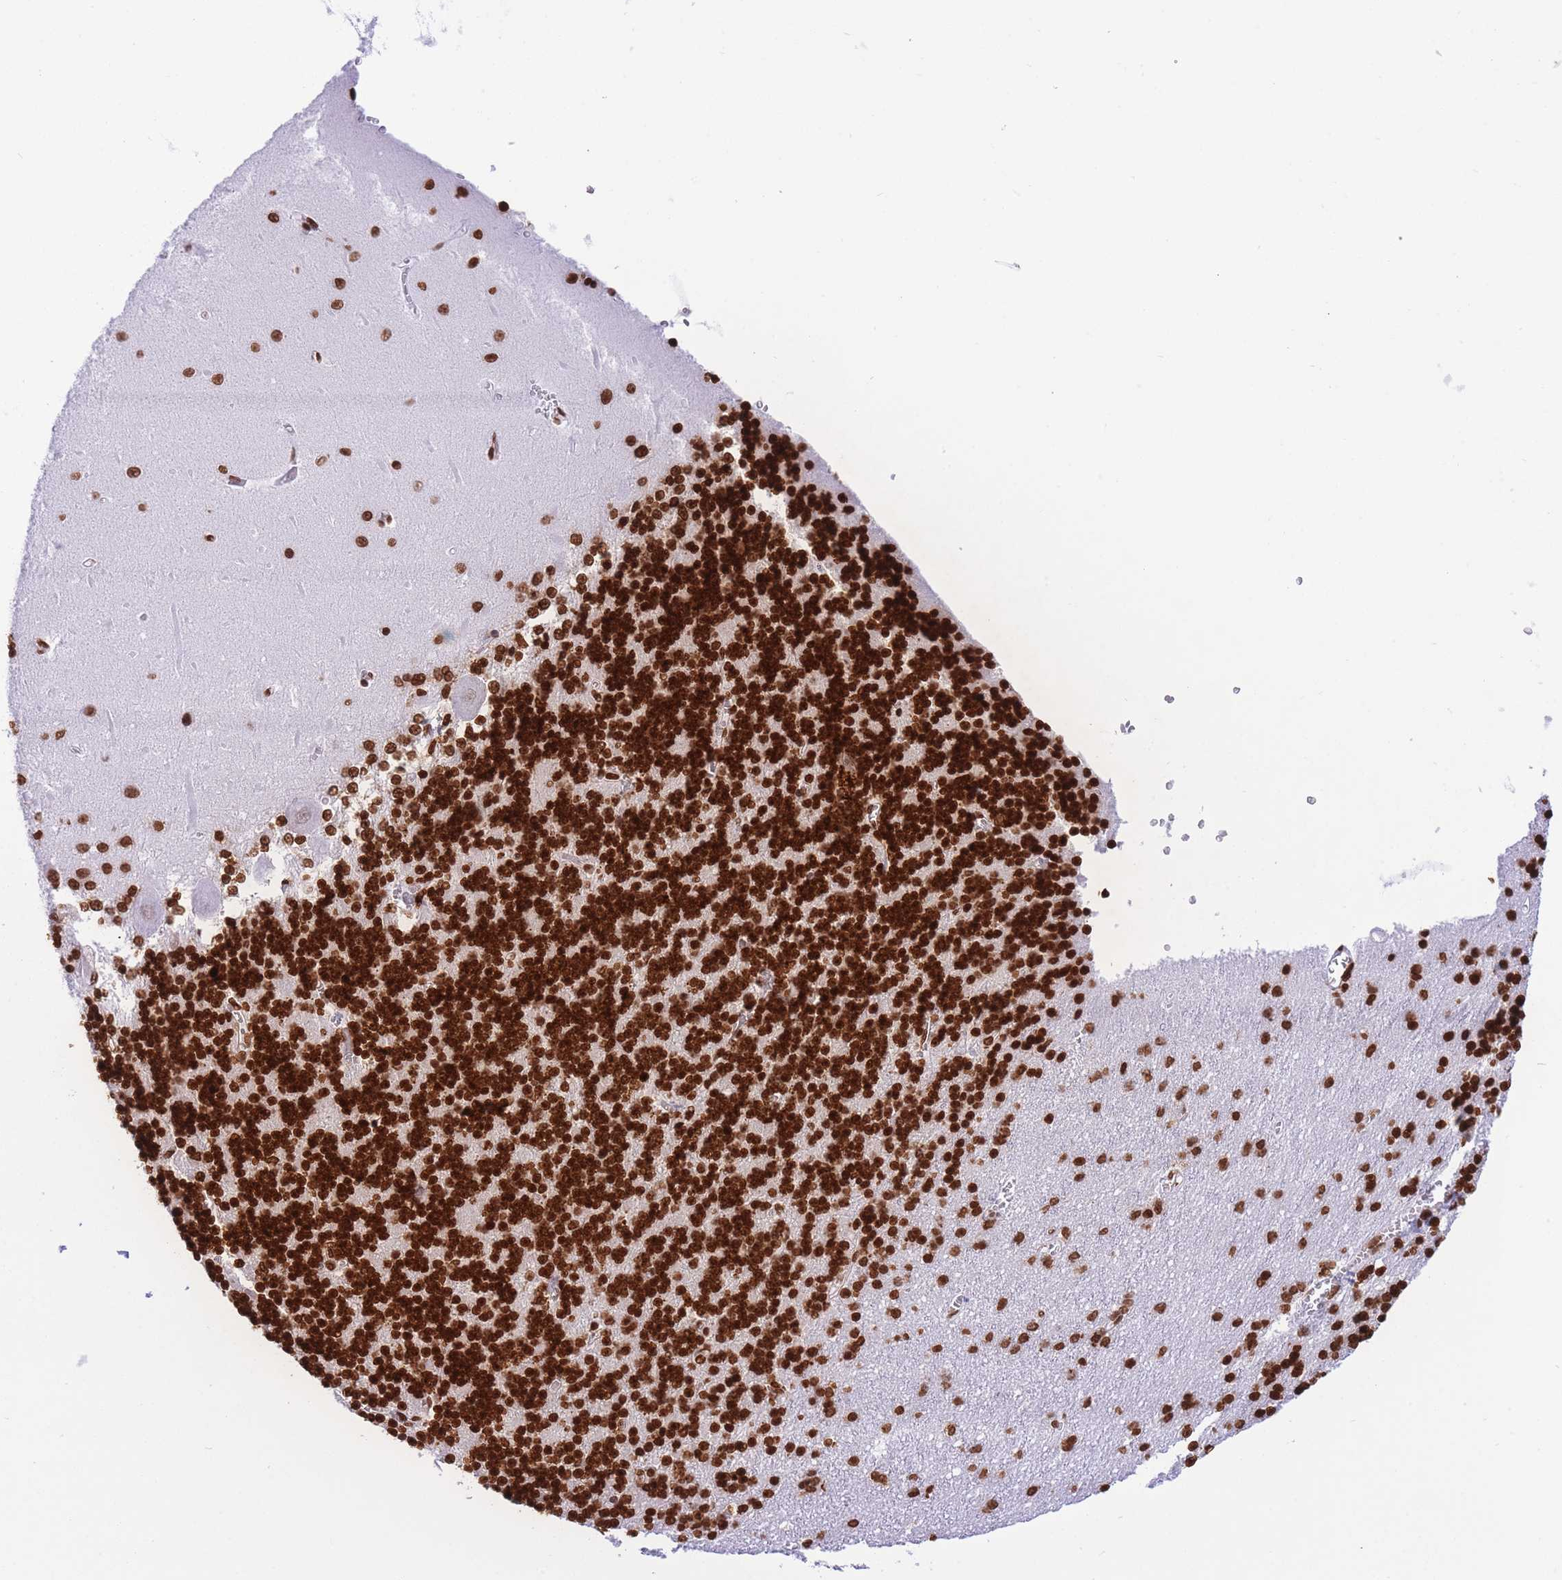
{"staining": {"intensity": "strong", "quantity": ">75%", "location": "nuclear"}, "tissue": "cerebellum", "cell_type": "Cells in granular layer", "image_type": "normal", "snomed": [{"axis": "morphology", "description": "Normal tissue, NOS"}, {"axis": "topography", "description": "Cerebellum"}], "caption": "Cells in granular layer show high levels of strong nuclear positivity in about >75% of cells in unremarkable cerebellum.", "gene": "H2BC10", "patient": {"sex": "male", "age": 37}}